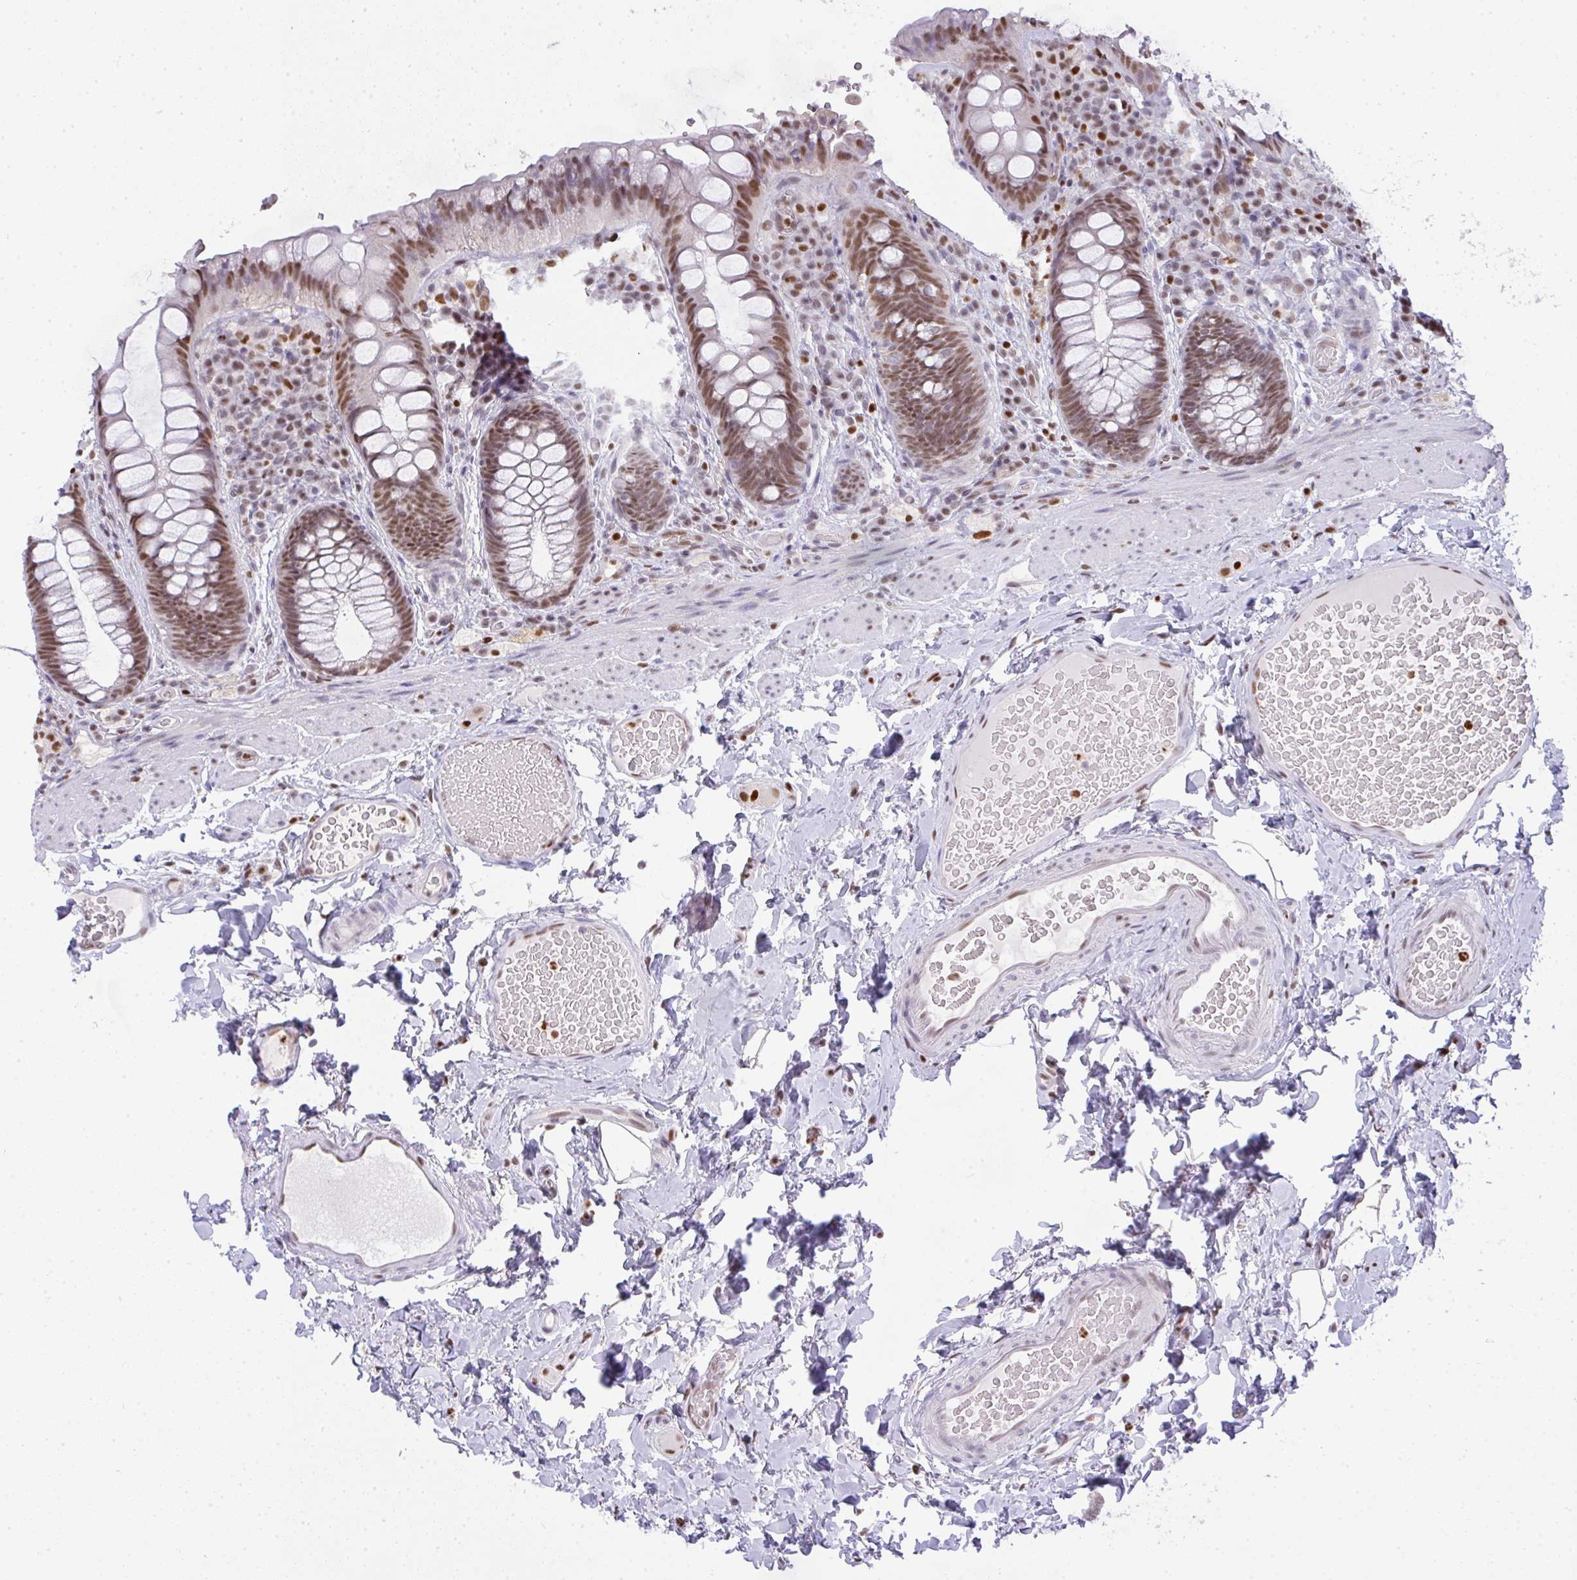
{"staining": {"intensity": "moderate", "quantity": ">75%", "location": "nuclear"}, "tissue": "rectum", "cell_type": "Glandular cells", "image_type": "normal", "snomed": [{"axis": "morphology", "description": "Normal tissue, NOS"}, {"axis": "topography", "description": "Rectum"}], "caption": "IHC staining of normal rectum, which shows medium levels of moderate nuclear staining in about >75% of glandular cells indicating moderate nuclear protein expression. The staining was performed using DAB (brown) for protein detection and nuclei were counterstained in hematoxylin (blue).", "gene": "BBX", "patient": {"sex": "female", "age": 69}}